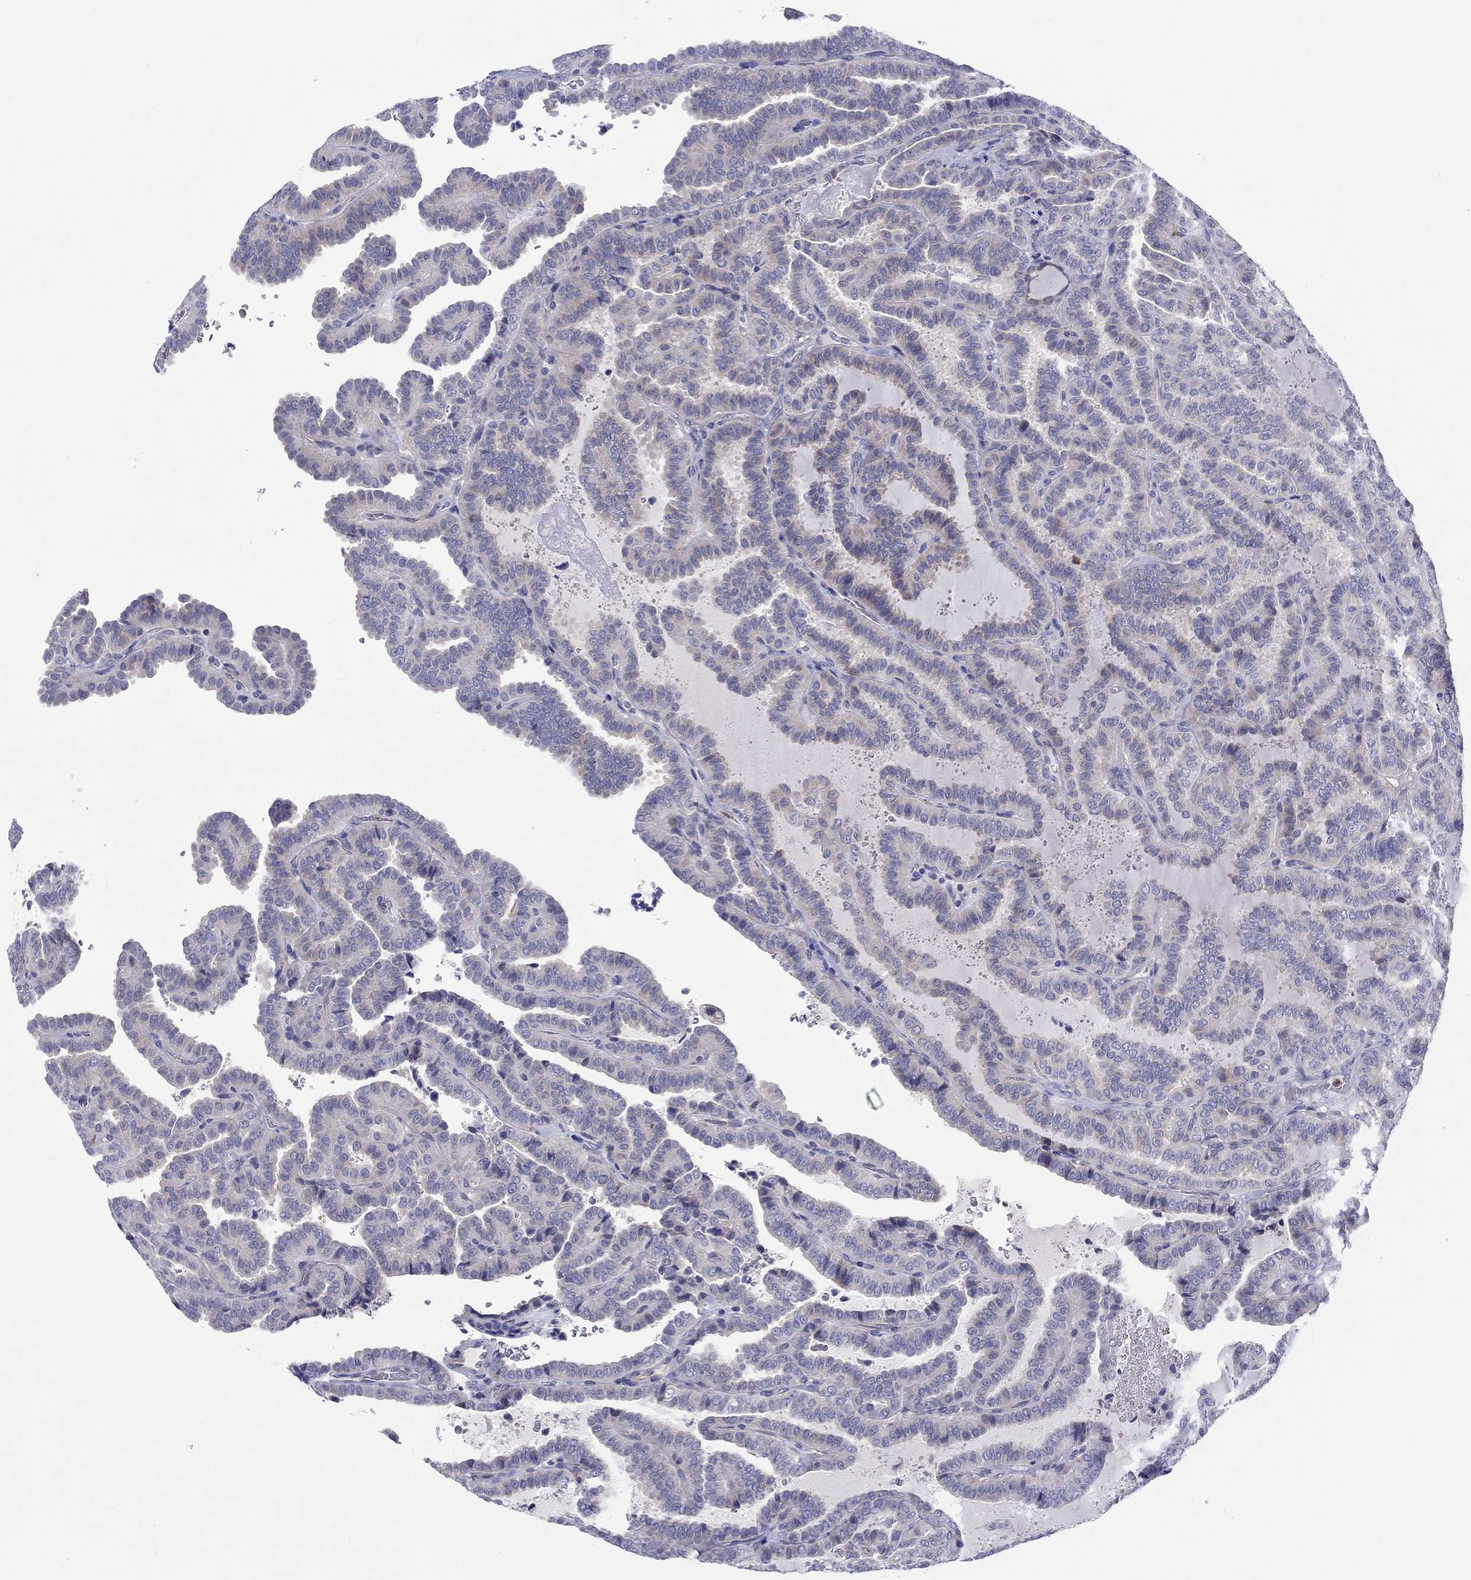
{"staining": {"intensity": "negative", "quantity": "none", "location": "none"}, "tissue": "thyroid cancer", "cell_type": "Tumor cells", "image_type": "cancer", "snomed": [{"axis": "morphology", "description": "Papillary adenocarcinoma, NOS"}, {"axis": "topography", "description": "Thyroid gland"}], "caption": "Immunohistochemistry image of human thyroid cancer stained for a protein (brown), which displays no expression in tumor cells.", "gene": "ABCG4", "patient": {"sex": "female", "age": 39}}